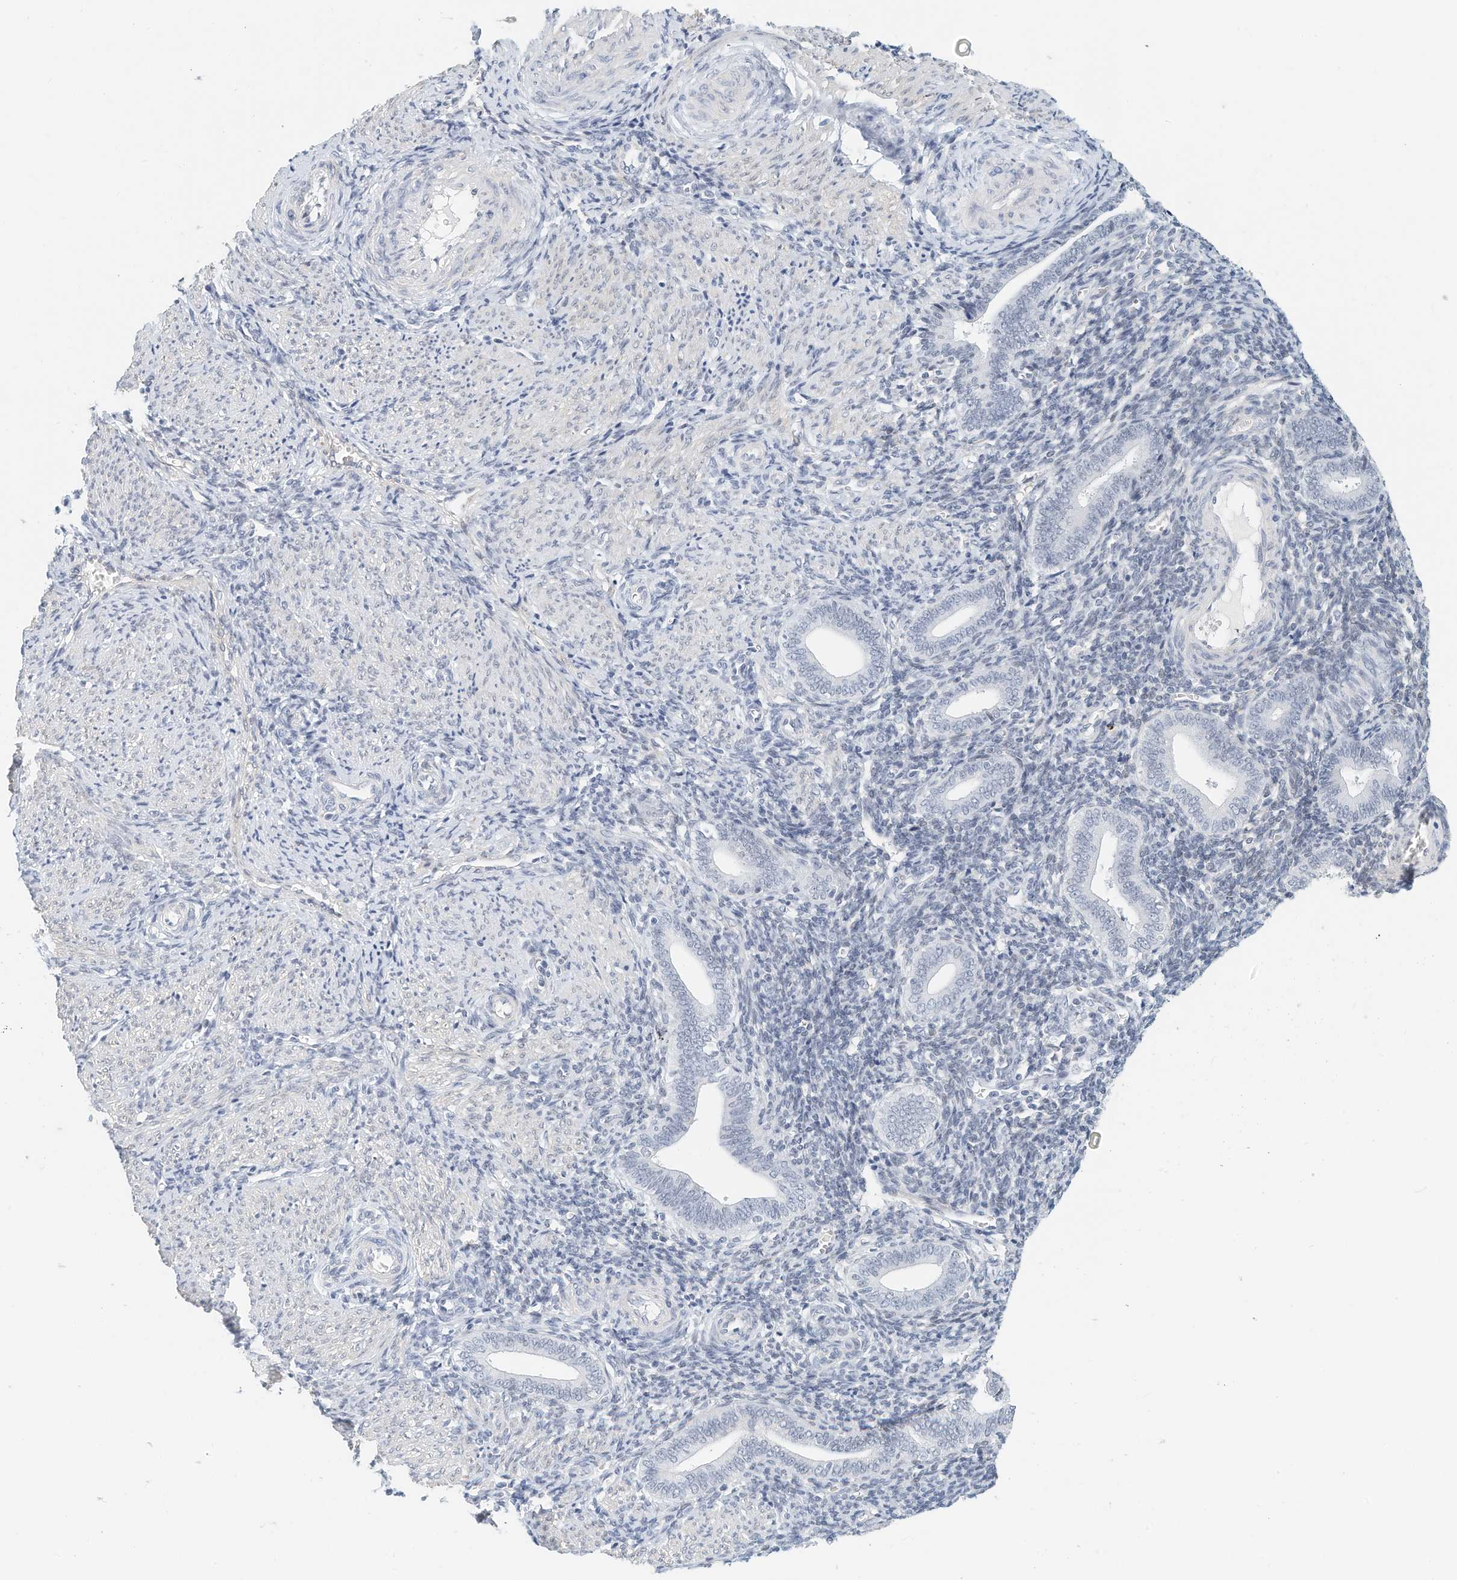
{"staining": {"intensity": "negative", "quantity": "none", "location": "none"}, "tissue": "endometrium", "cell_type": "Cells in endometrial stroma", "image_type": "normal", "snomed": [{"axis": "morphology", "description": "Normal tissue, NOS"}, {"axis": "topography", "description": "Uterus"}, {"axis": "topography", "description": "Endometrium"}], "caption": "Endometrium stained for a protein using immunohistochemistry (IHC) exhibits no expression cells in endometrial stroma.", "gene": "ARHGAP28", "patient": {"sex": "female", "age": 33}}